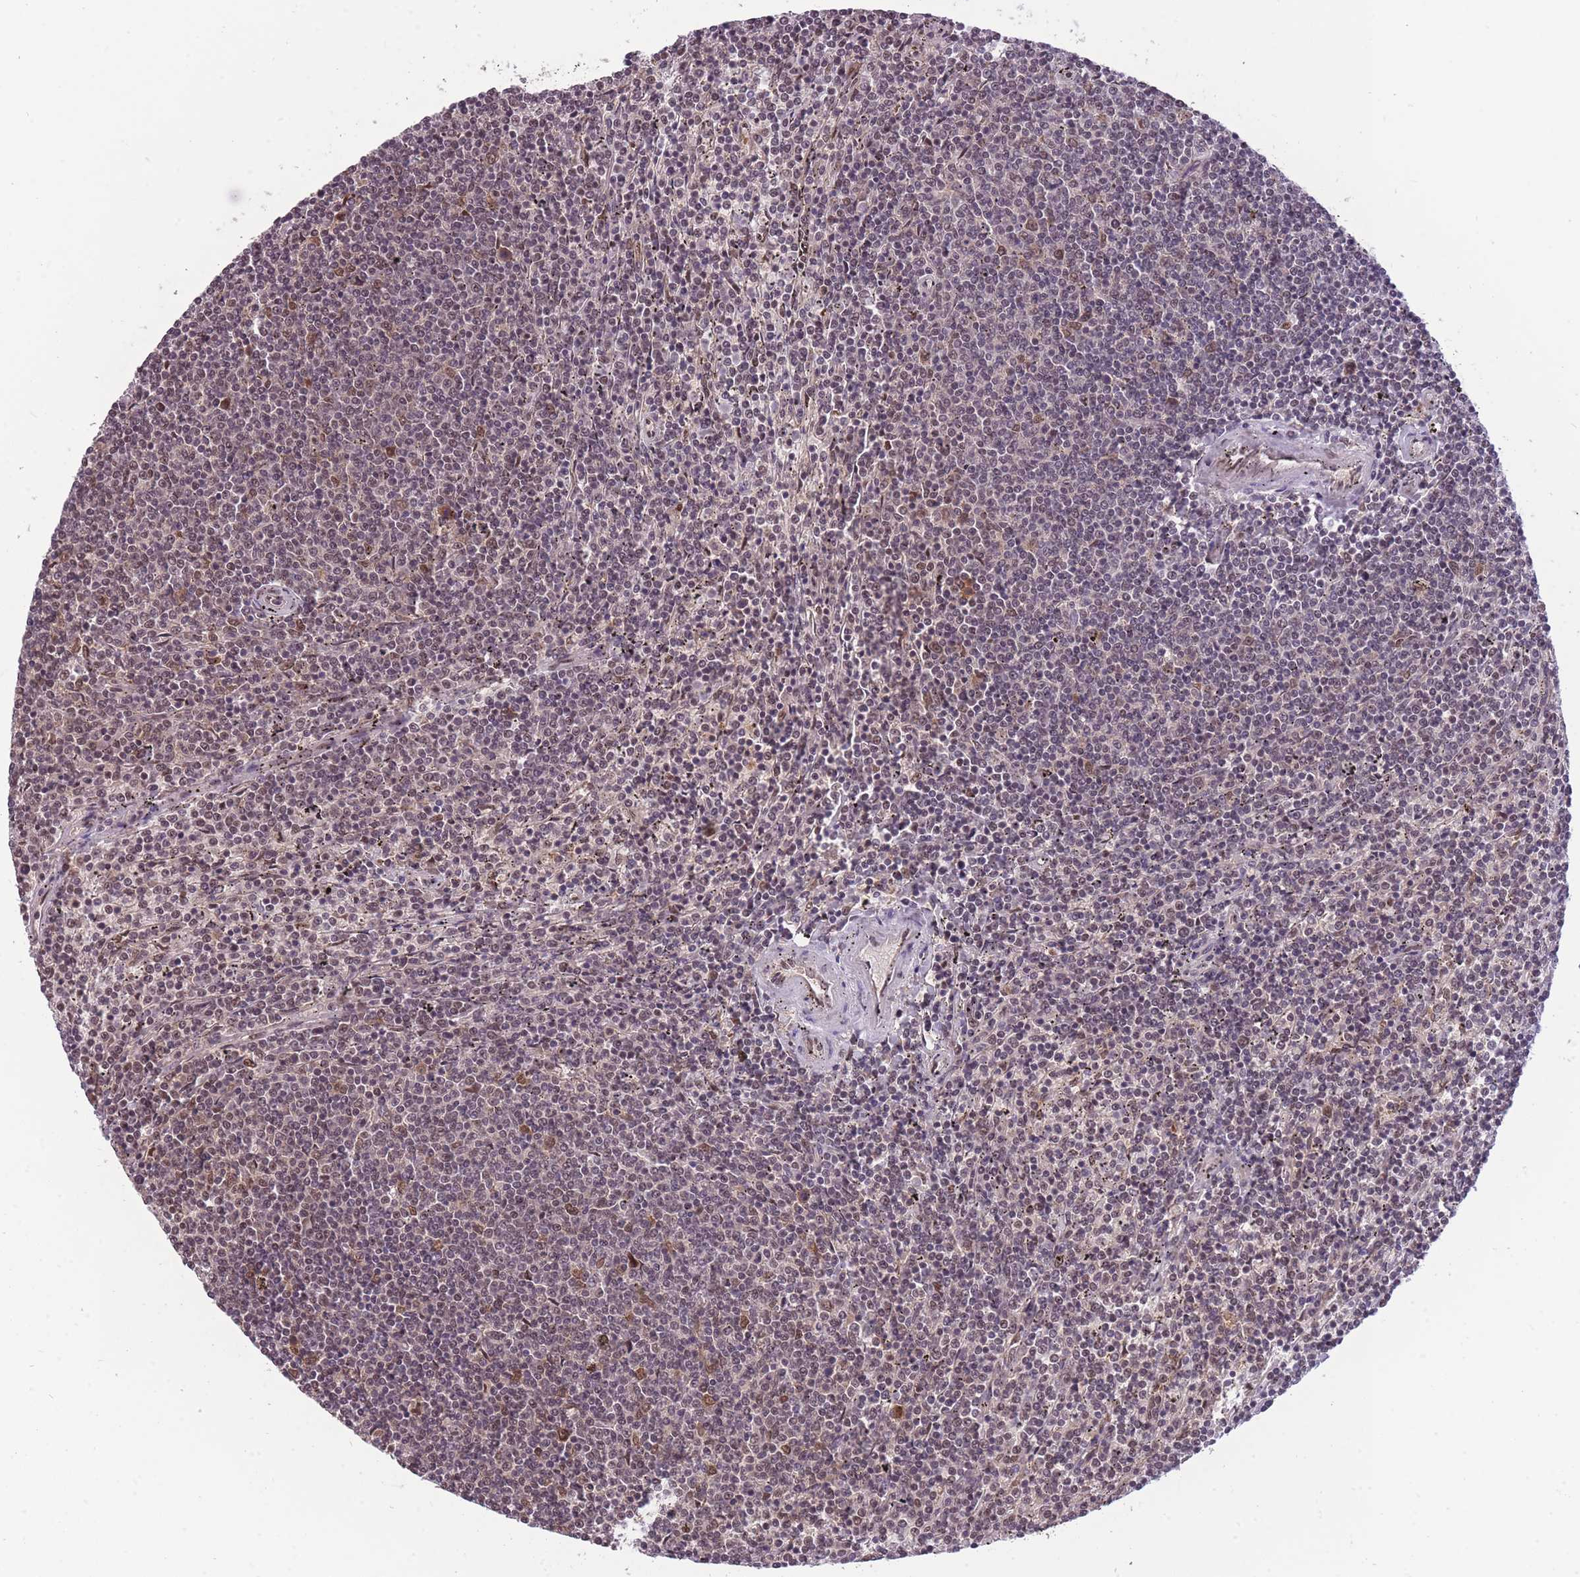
{"staining": {"intensity": "weak", "quantity": "25%-75%", "location": "nuclear"}, "tissue": "lymphoma", "cell_type": "Tumor cells", "image_type": "cancer", "snomed": [{"axis": "morphology", "description": "Malignant lymphoma, non-Hodgkin's type, Low grade"}, {"axis": "topography", "description": "Spleen"}], "caption": "A brown stain shows weak nuclear staining of a protein in malignant lymphoma, non-Hodgkin's type (low-grade) tumor cells.", "gene": "CDIP1", "patient": {"sex": "female", "age": 50}}